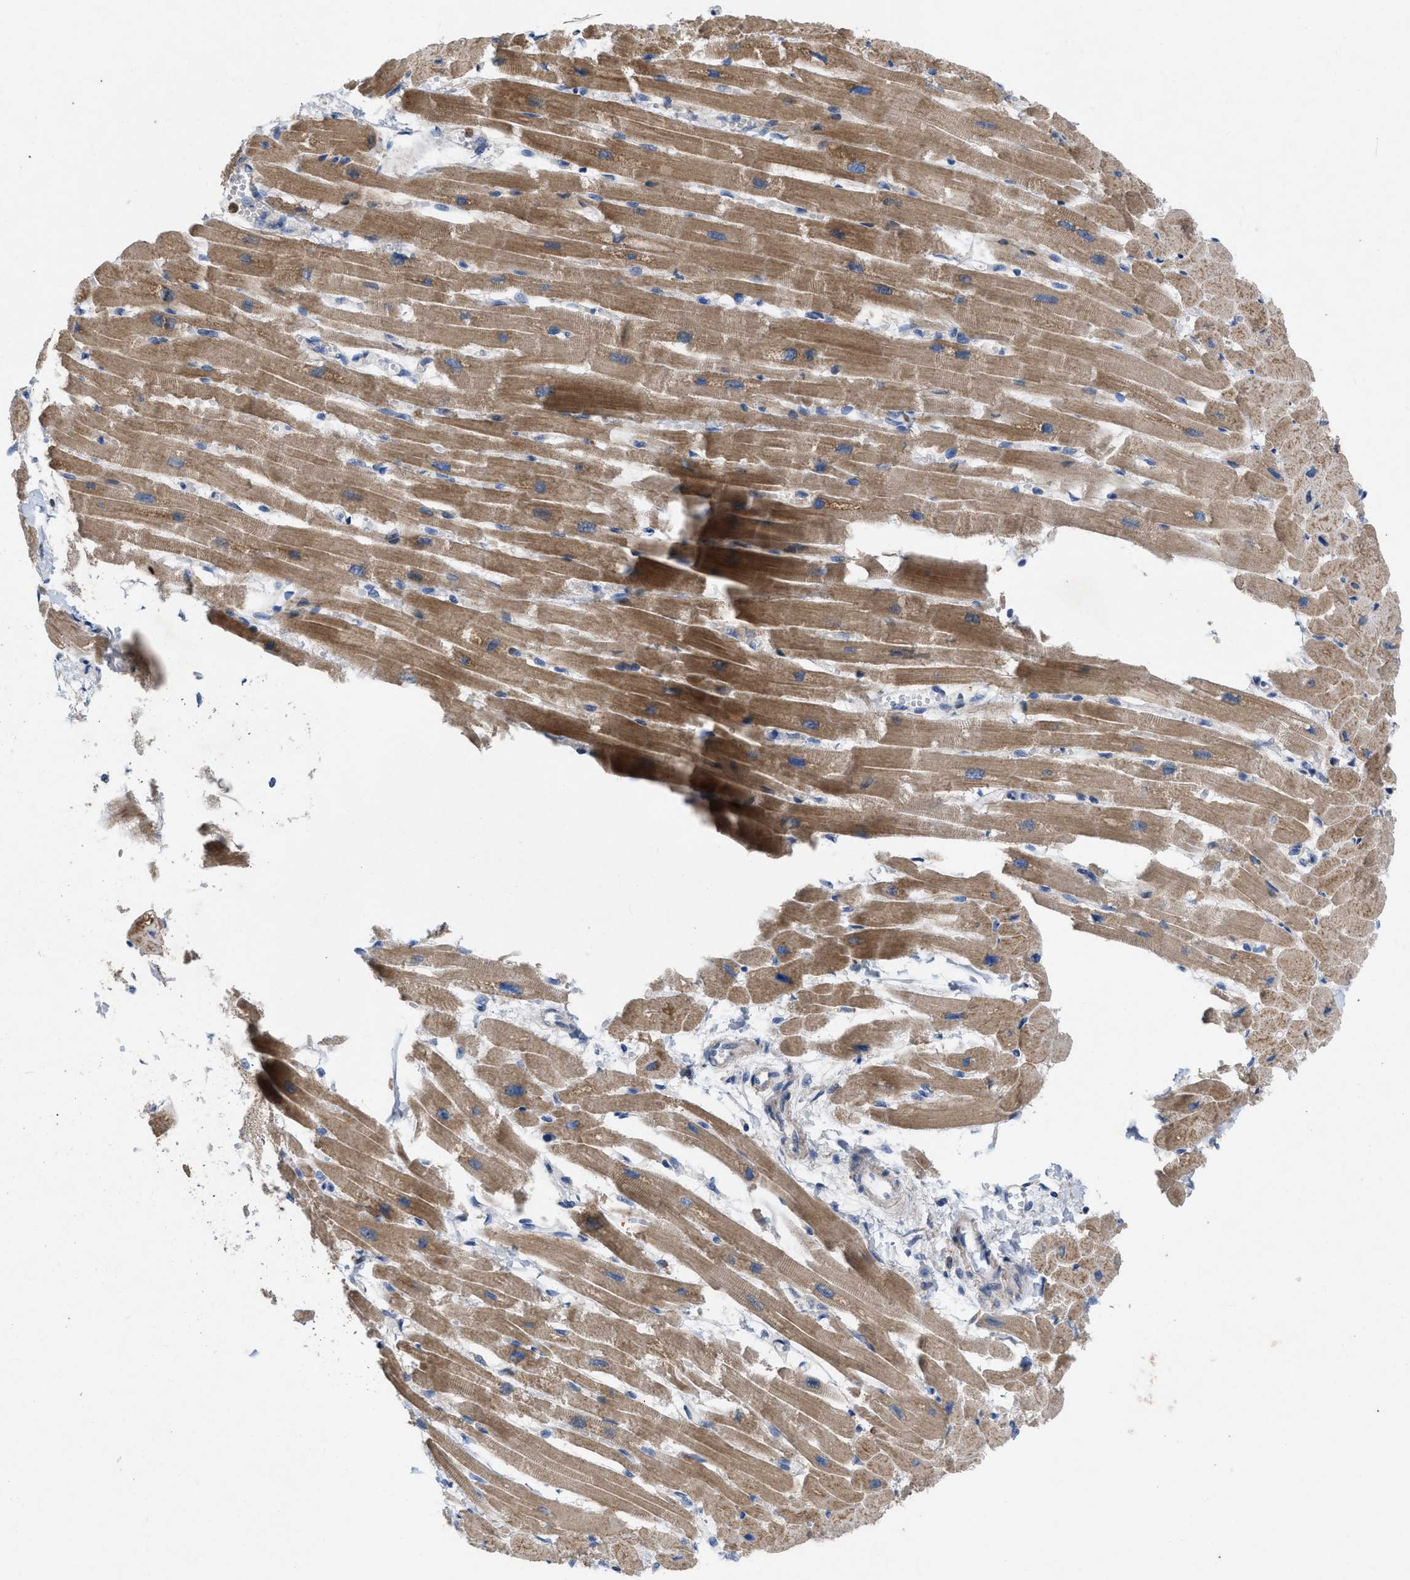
{"staining": {"intensity": "moderate", "quantity": ">75%", "location": "cytoplasmic/membranous"}, "tissue": "heart muscle", "cell_type": "Cardiomyocytes", "image_type": "normal", "snomed": [{"axis": "morphology", "description": "Normal tissue, NOS"}, {"axis": "topography", "description": "Heart"}], "caption": "Immunohistochemical staining of benign human heart muscle shows moderate cytoplasmic/membranous protein staining in approximately >75% of cardiomyocytes. The staining was performed using DAB, with brown indicating positive protein expression. Nuclei are stained blue with hematoxylin.", "gene": "PLPPR5", "patient": {"sex": "female", "age": 54}}